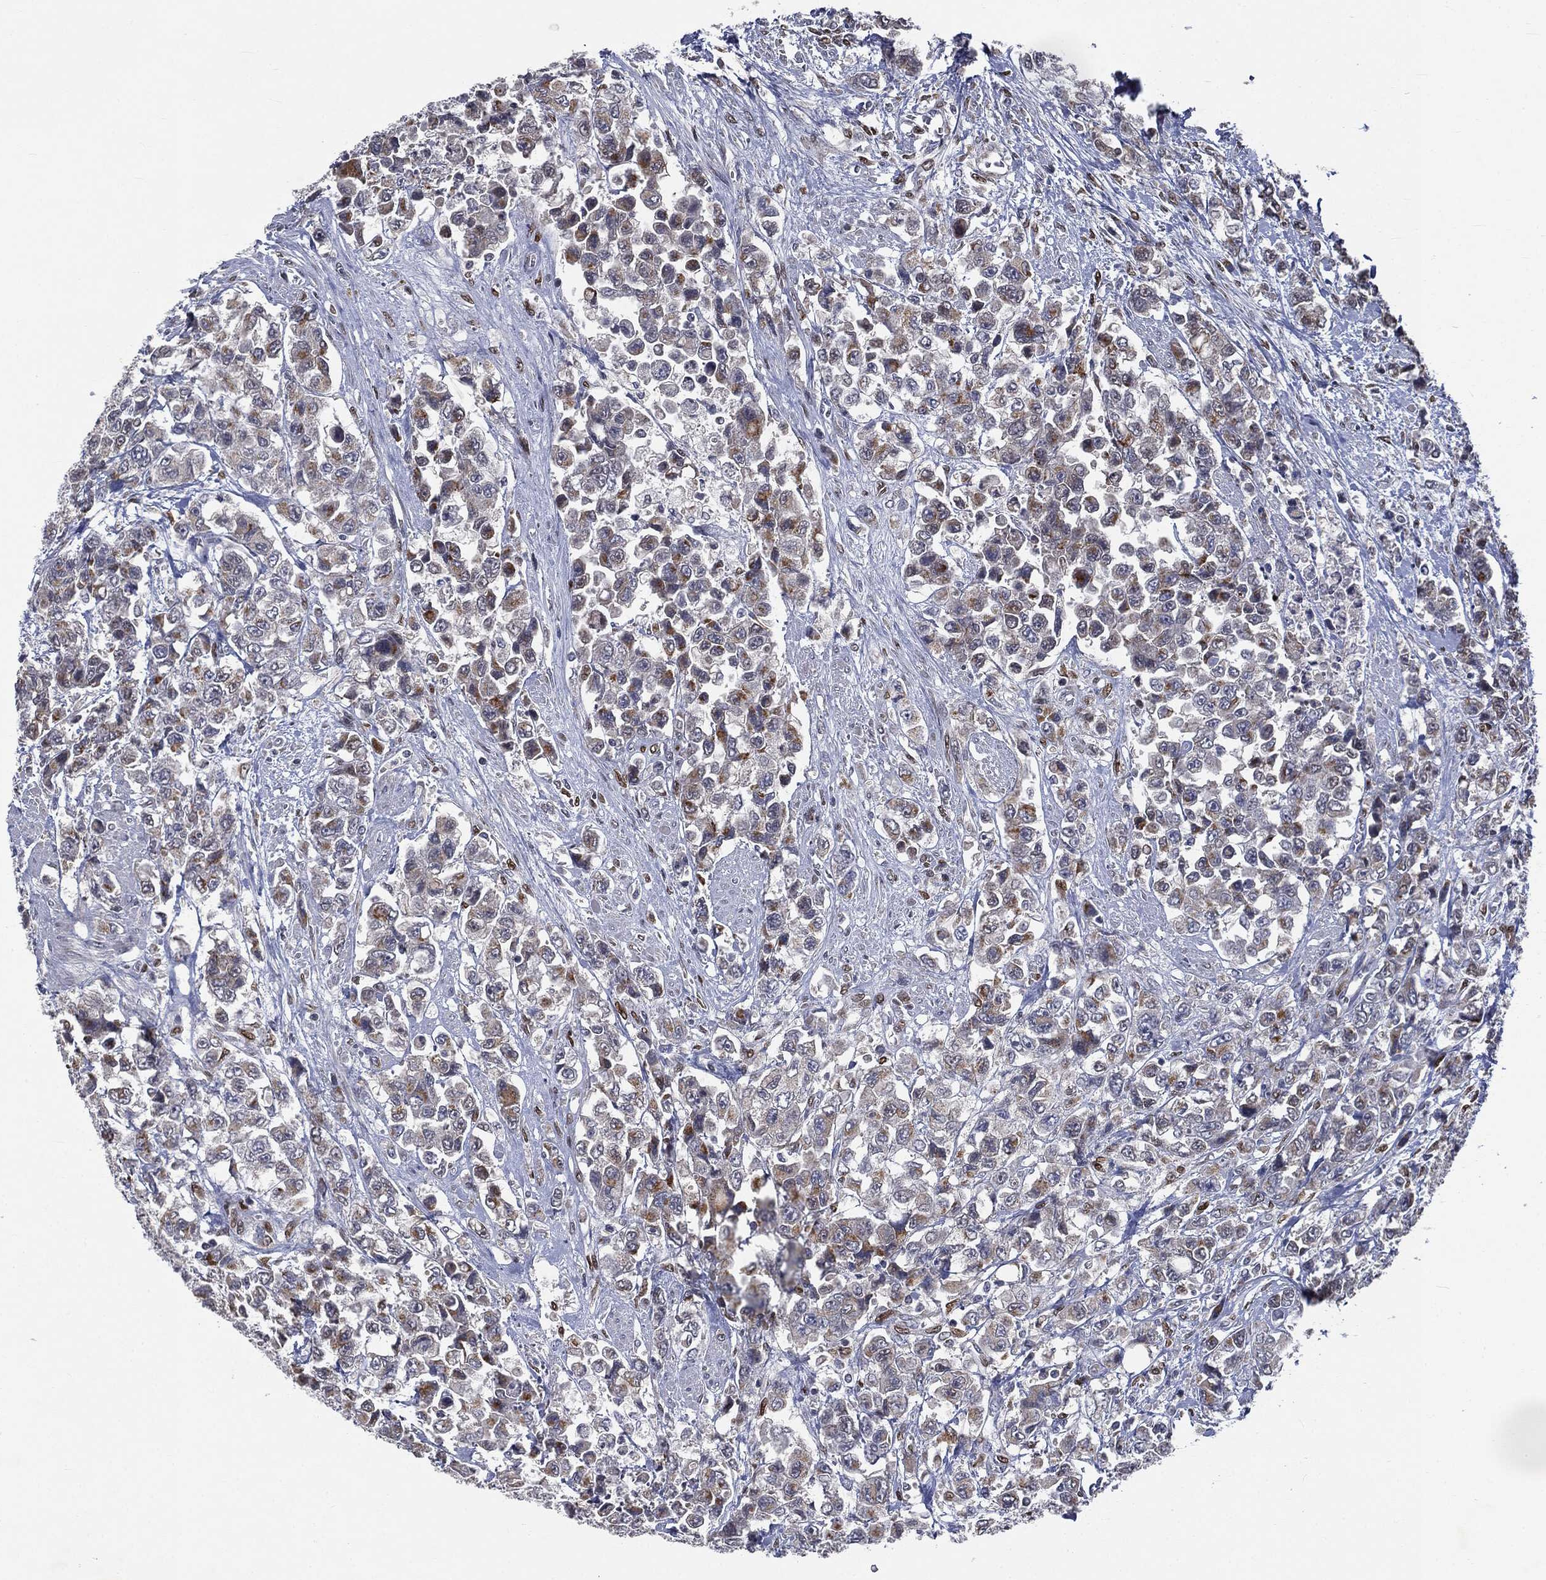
{"staining": {"intensity": "moderate", "quantity": "<25%", "location": "cytoplasmic/membranous"}, "tissue": "urothelial cancer", "cell_type": "Tumor cells", "image_type": "cancer", "snomed": [{"axis": "morphology", "description": "Urothelial carcinoma, High grade"}, {"axis": "topography", "description": "Urinary bladder"}], "caption": "Immunohistochemistry image of neoplastic tissue: human high-grade urothelial carcinoma stained using immunohistochemistry (IHC) shows low levels of moderate protein expression localized specifically in the cytoplasmic/membranous of tumor cells, appearing as a cytoplasmic/membranous brown color.", "gene": "CASD1", "patient": {"sex": "female", "age": 78}}